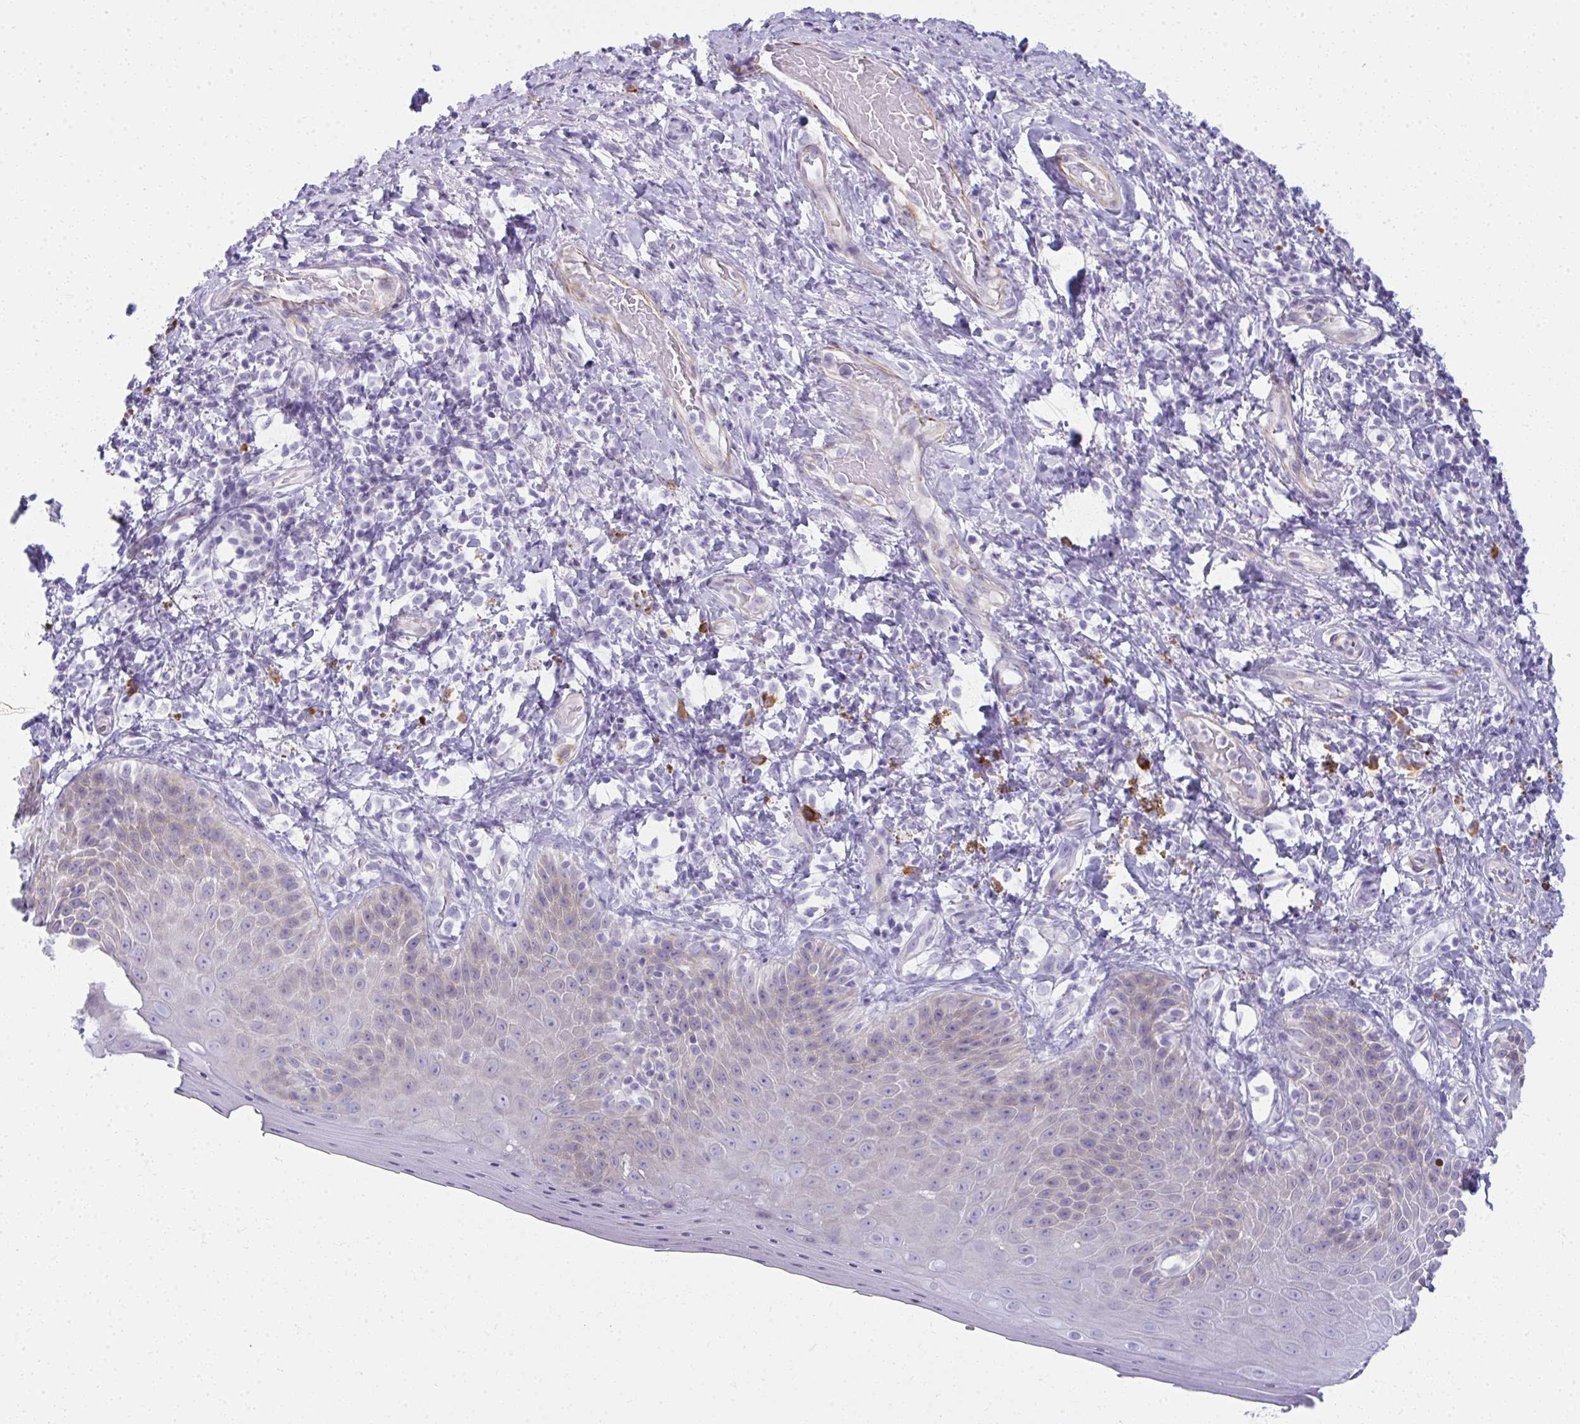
{"staining": {"intensity": "weak", "quantity": "<25%", "location": "cytoplasmic/membranous"}, "tissue": "skin", "cell_type": "Epidermal cells", "image_type": "normal", "snomed": [{"axis": "morphology", "description": "Normal tissue, NOS"}, {"axis": "topography", "description": "Anal"}, {"axis": "topography", "description": "Peripheral nerve tissue"}], "caption": "Protein analysis of normal skin displays no significant staining in epidermal cells.", "gene": "PUS7L", "patient": {"sex": "male", "age": 53}}